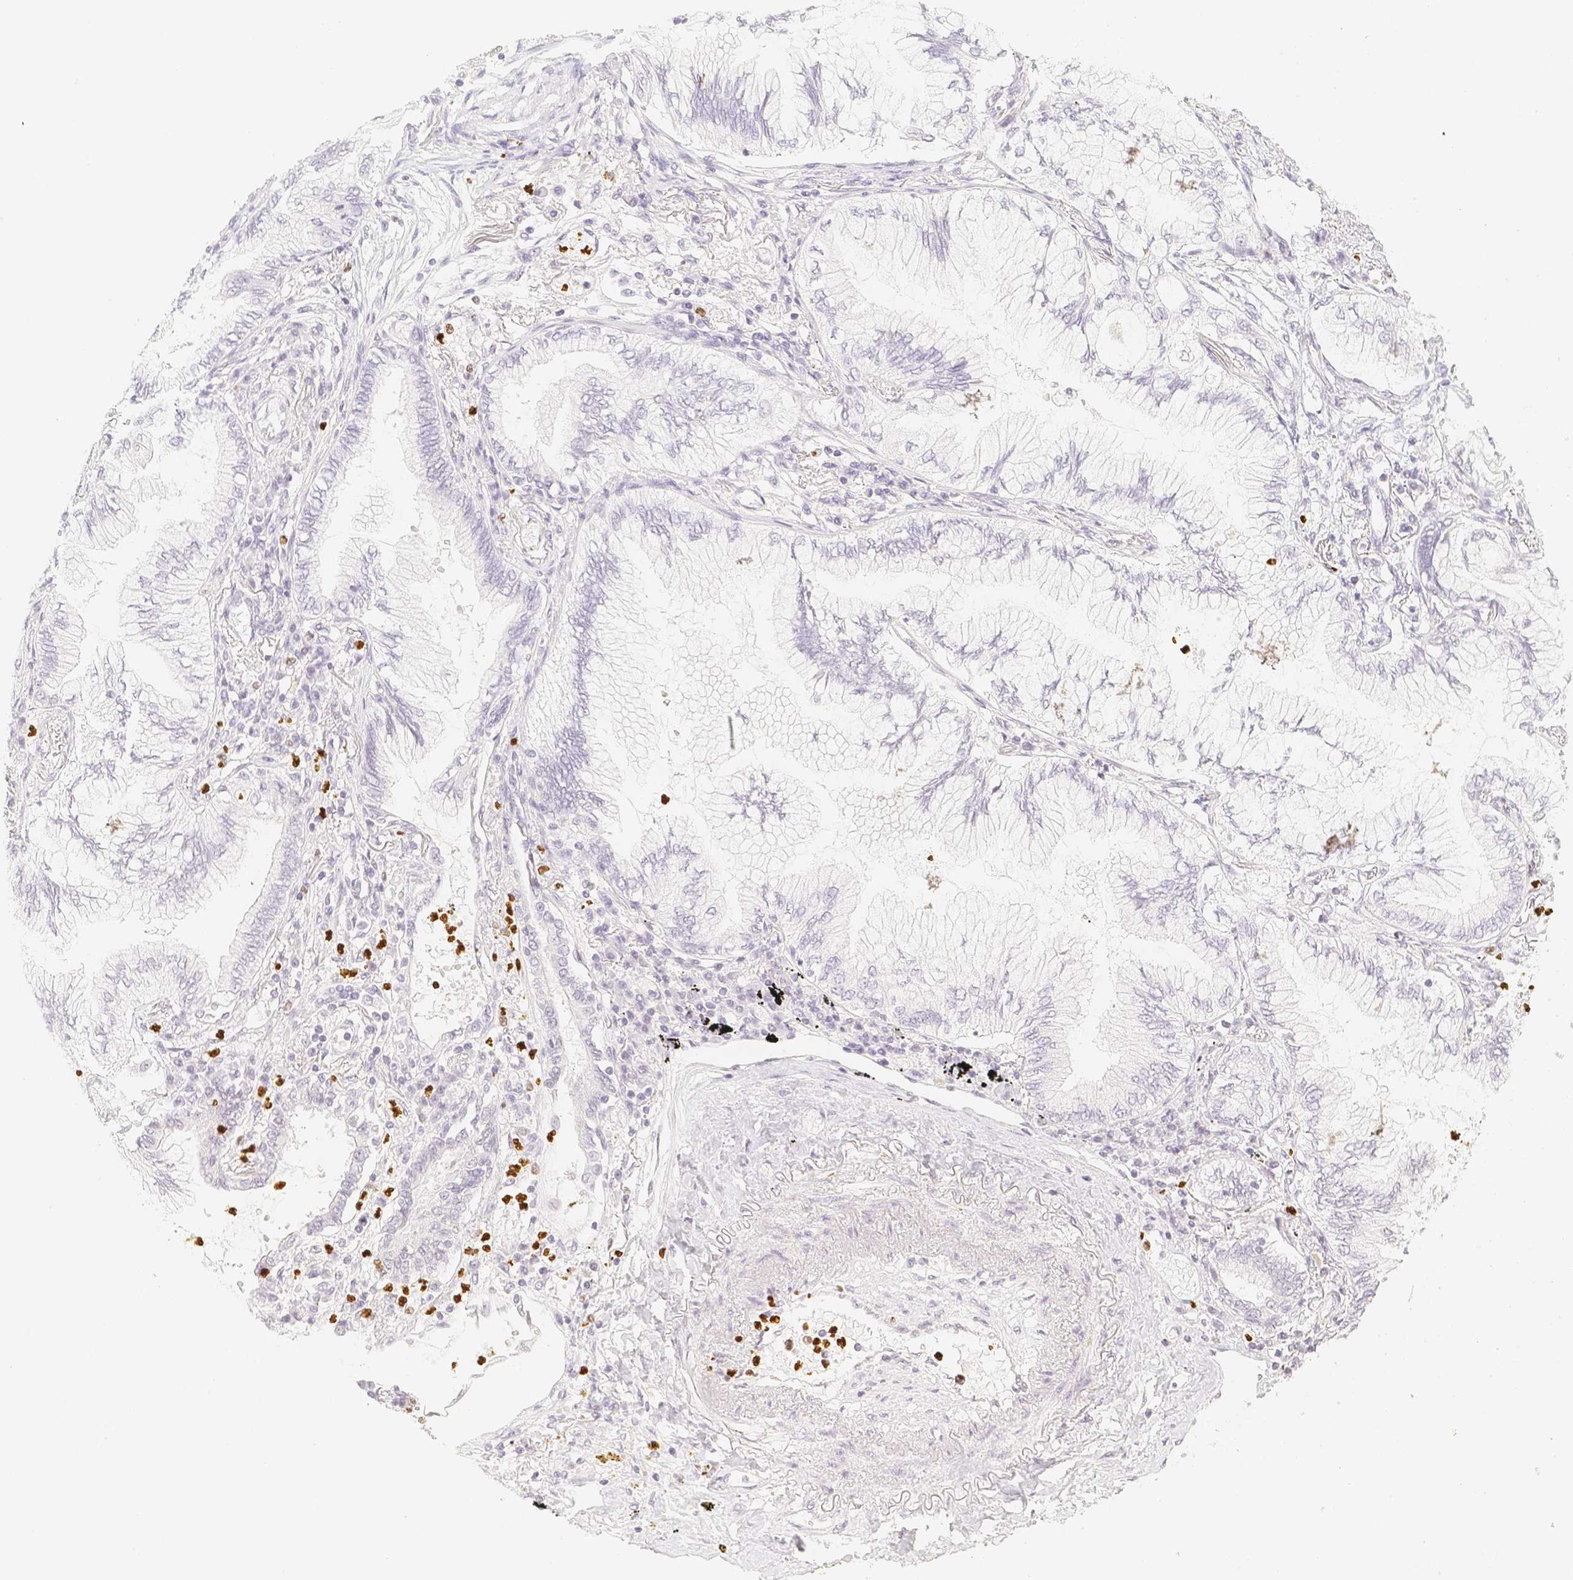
{"staining": {"intensity": "negative", "quantity": "none", "location": "none"}, "tissue": "lung cancer", "cell_type": "Tumor cells", "image_type": "cancer", "snomed": [{"axis": "morphology", "description": "Normal tissue, NOS"}, {"axis": "morphology", "description": "Adenocarcinoma, NOS"}, {"axis": "topography", "description": "Bronchus"}, {"axis": "topography", "description": "Lung"}], "caption": "DAB immunohistochemical staining of adenocarcinoma (lung) exhibits no significant positivity in tumor cells. The staining is performed using DAB (3,3'-diaminobenzidine) brown chromogen with nuclei counter-stained in using hematoxylin.", "gene": "PADI4", "patient": {"sex": "female", "age": 70}}